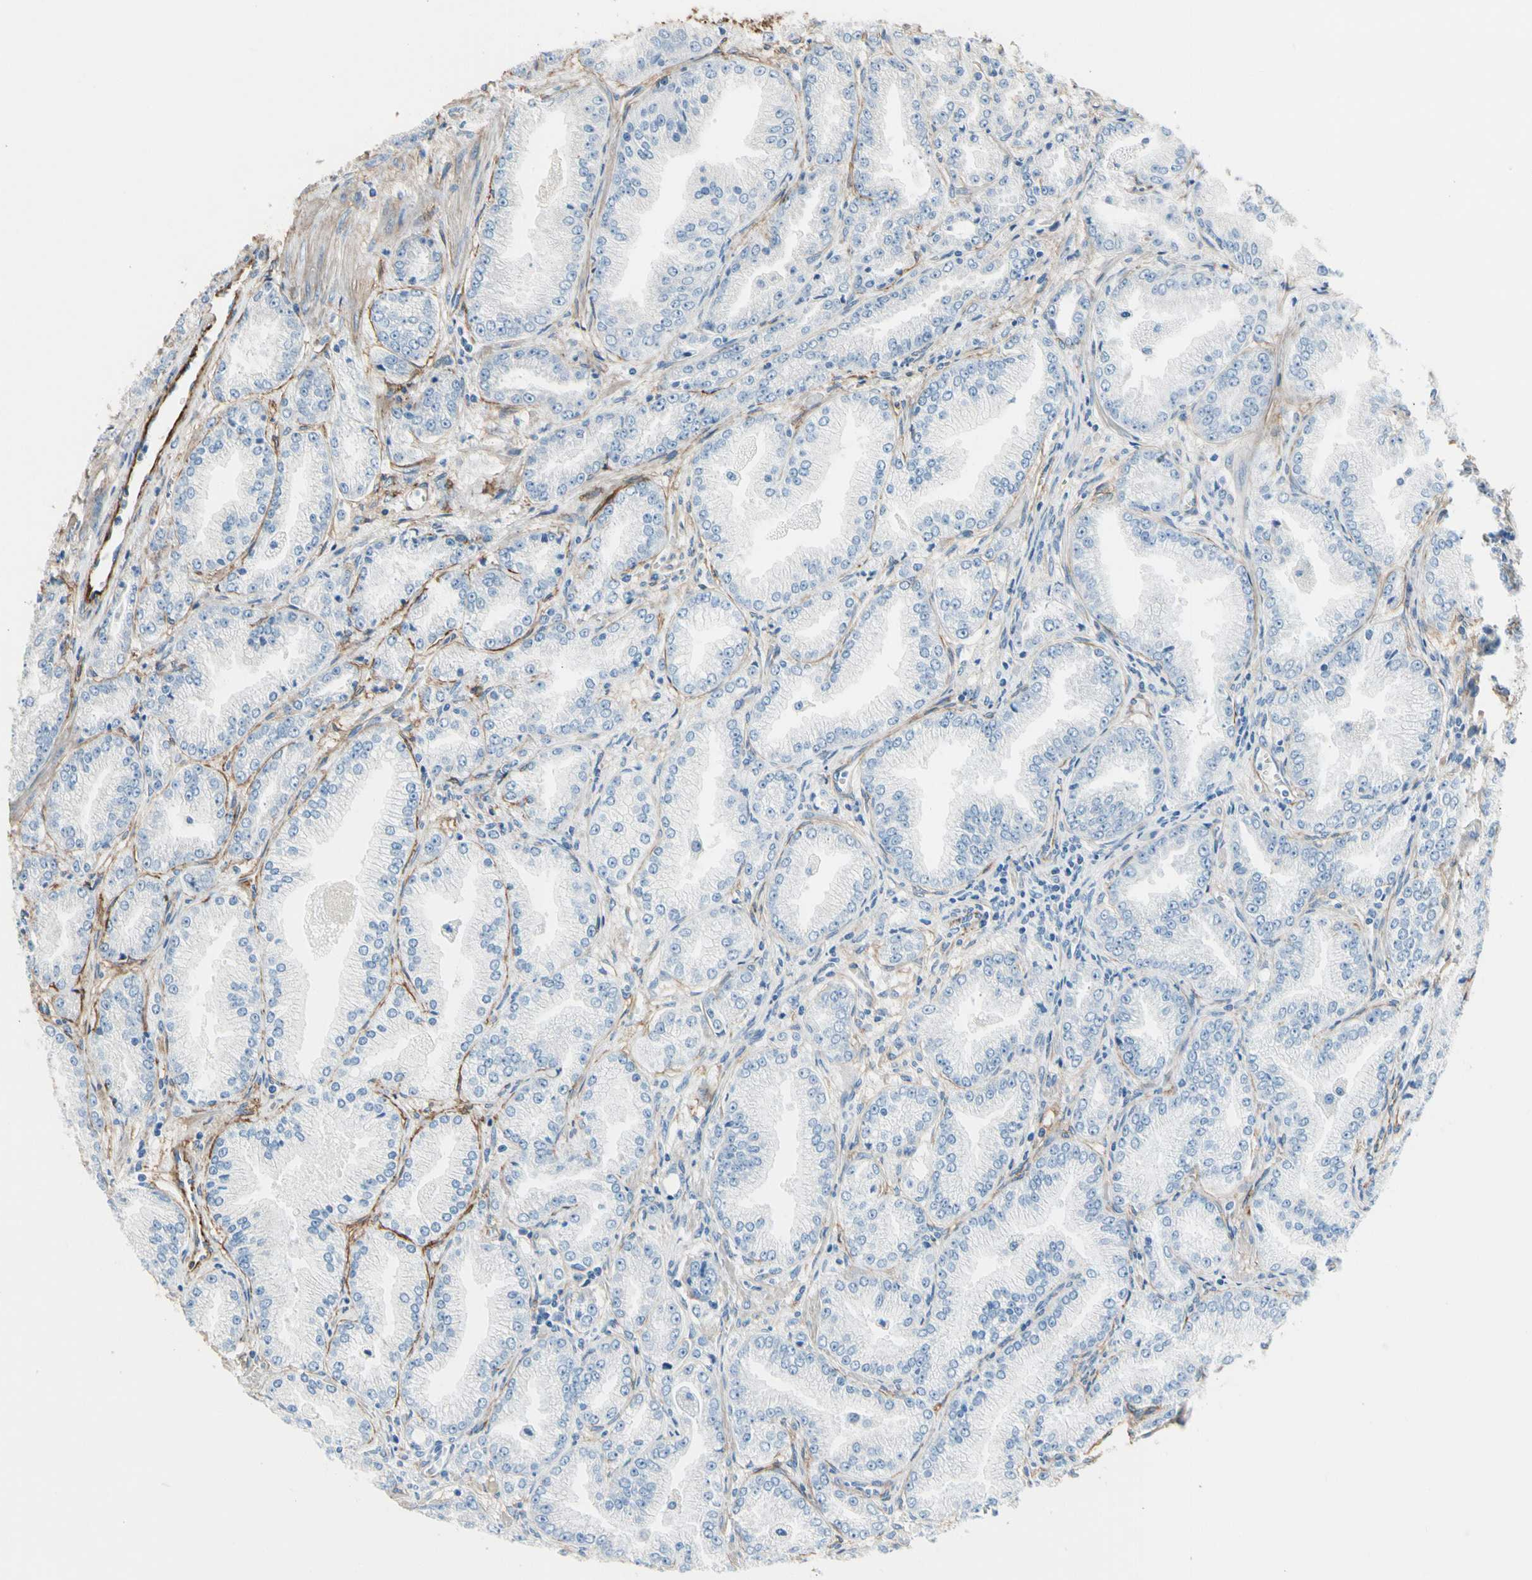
{"staining": {"intensity": "negative", "quantity": "none", "location": "none"}, "tissue": "prostate cancer", "cell_type": "Tumor cells", "image_type": "cancer", "snomed": [{"axis": "morphology", "description": "Adenocarcinoma, High grade"}, {"axis": "topography", "description": "Prostate"}], "caption": "Immunohistochemistry (IHC) photomicrograph of neoplastic tissue: human prostate cancer (adenocarcinoma (high-grade)) stained with DAB (3,3'-diaminobenzidine) demonstrates no significant protein positivity in tumor cells.", "gene": "SUSD2", "patient": {"sex": "male", "age": 61}}